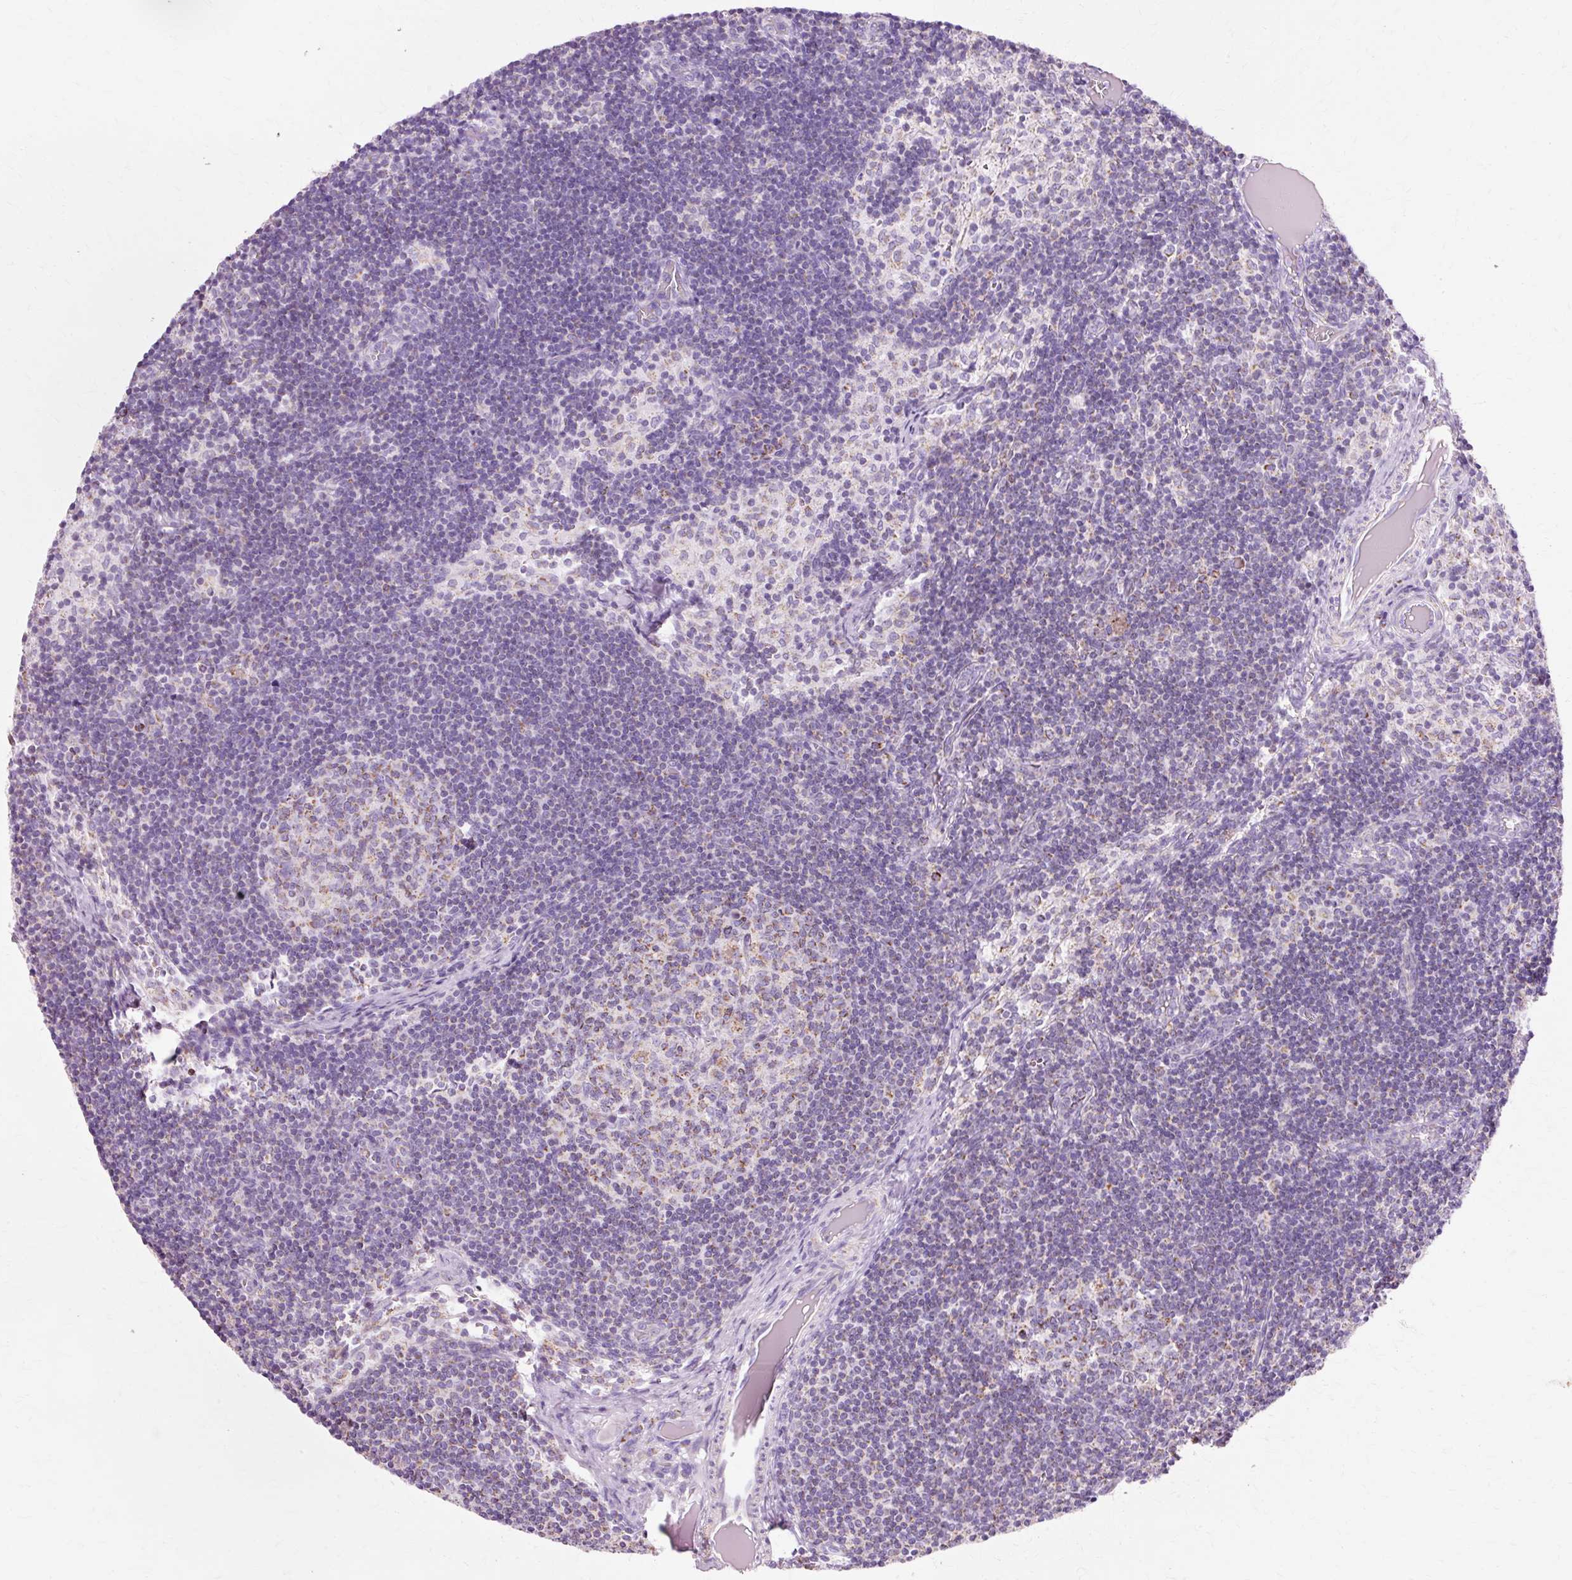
{"staining": {"intensity": "moderate", "quantity": "<25%", "location": "cytoplasmic/membranous"}, "tissue": "lymph node", "cell_type": "Germinal center cells", "image_type": "normal", "snomed": [{"axis": "morphology", "description": "Normal tissue, NOS"}, {"axis": "topography", "description": "Lymph node"}], "caption": "Brown immunohistochemical staining in unremarkable human lymph node demonstrates moderate cytoplasmic/membranous positivity in about <25% of germinal center cells.", "gene": "ATP5PO", "patient": {"sex": "female", "age": 31}}